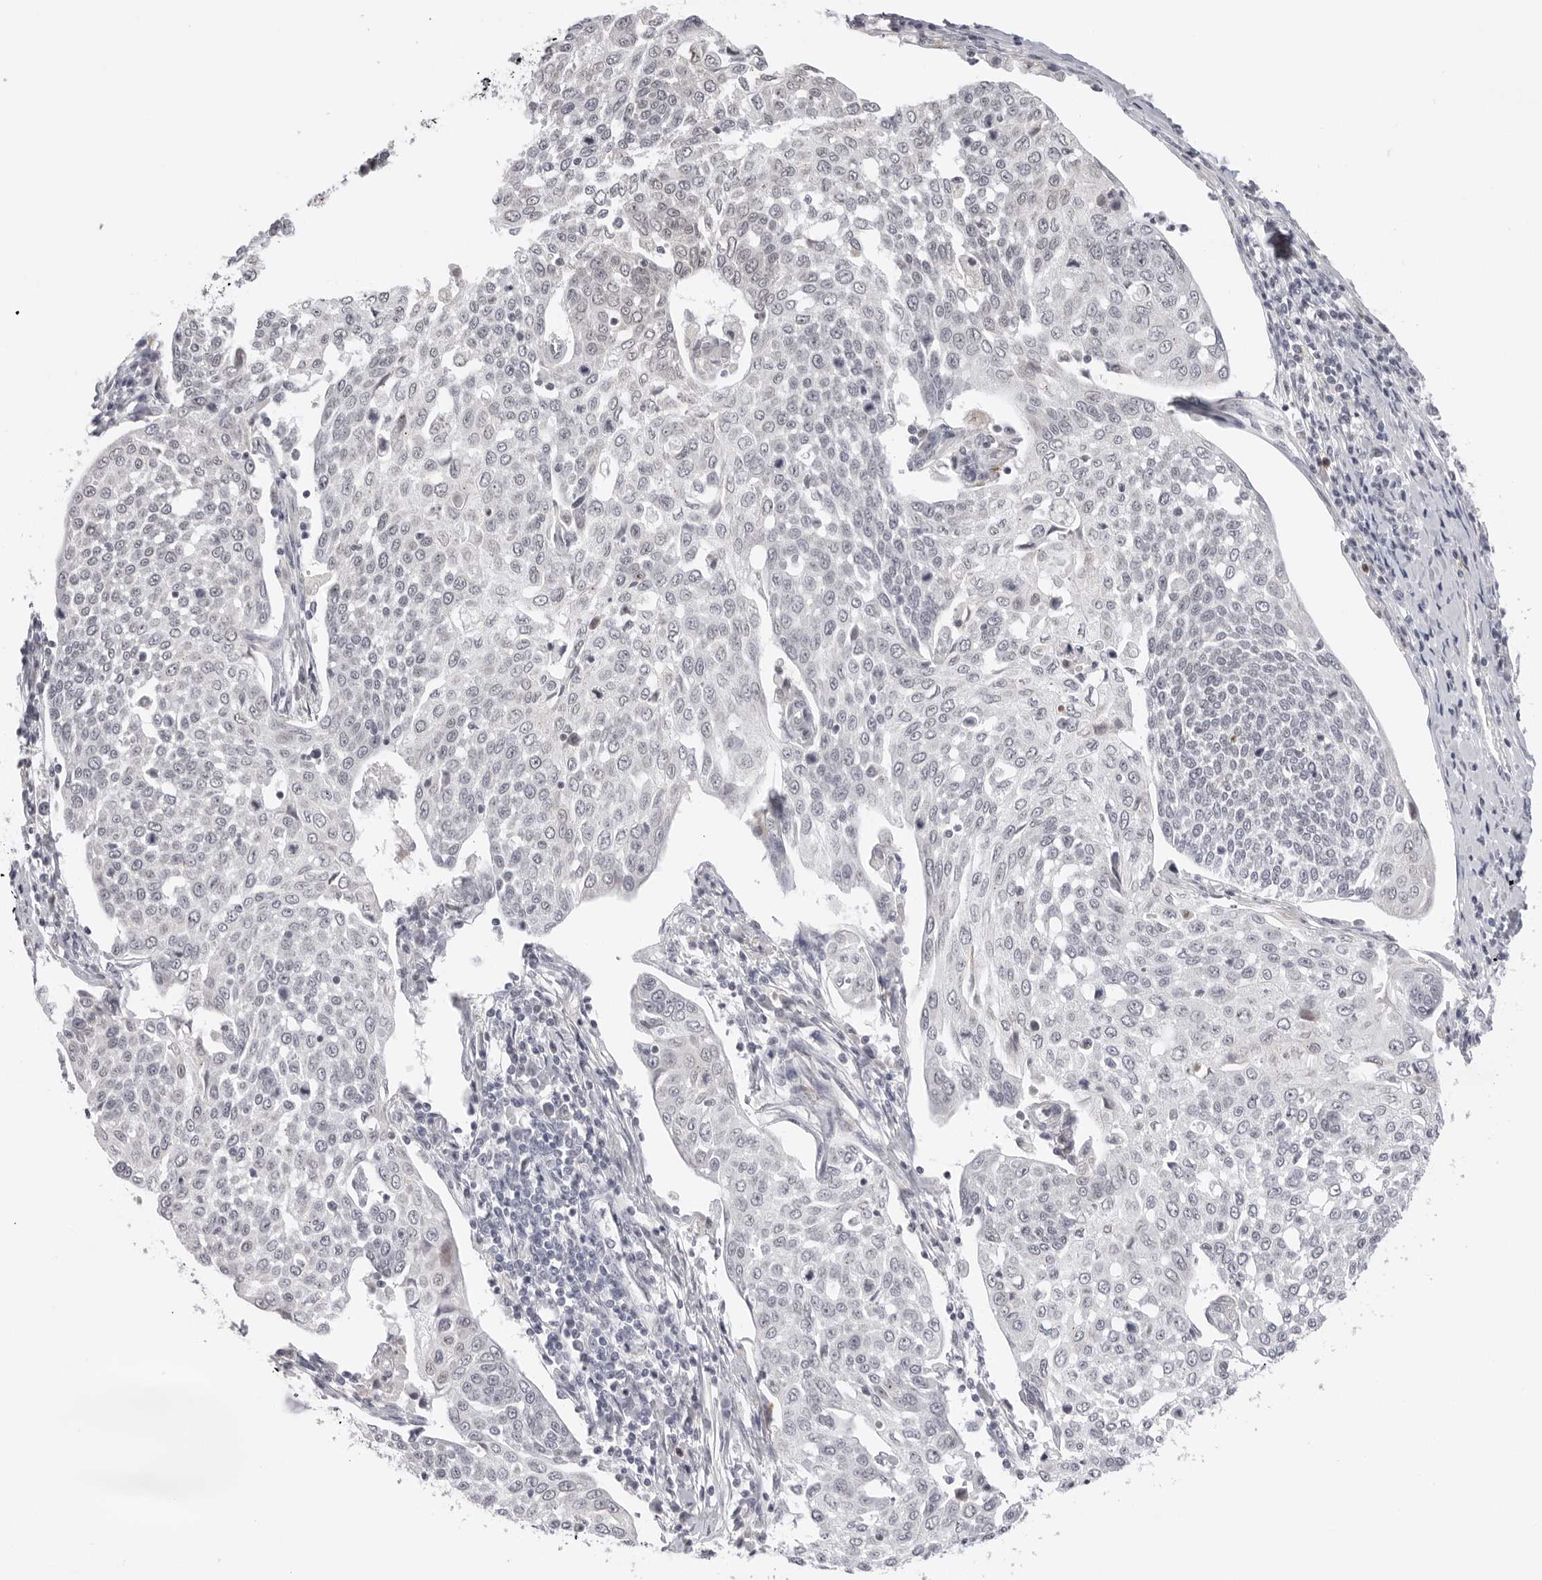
{"staining": {"intensity": "negative", "quantity": "none", "location": "none"}, "tissue": "cervical cancer", "cell_type": "Tumor cells", "image_type": "cancer", "snomed": [{"axis": "morphology", "description": "Squamous cell carcinoma, NOS"}, {"axis": "topography", "description": "Cervix"}], "caption": "There is no significant expression in tumor cells of squamous cell carcinoma (cervical). (DAB (3,3'-diaminobenzidine) IHC visualized using brightfield microscopy, high magnification).", "gene": "STRADB", "patient": {"sex": "female", "age": 34}}